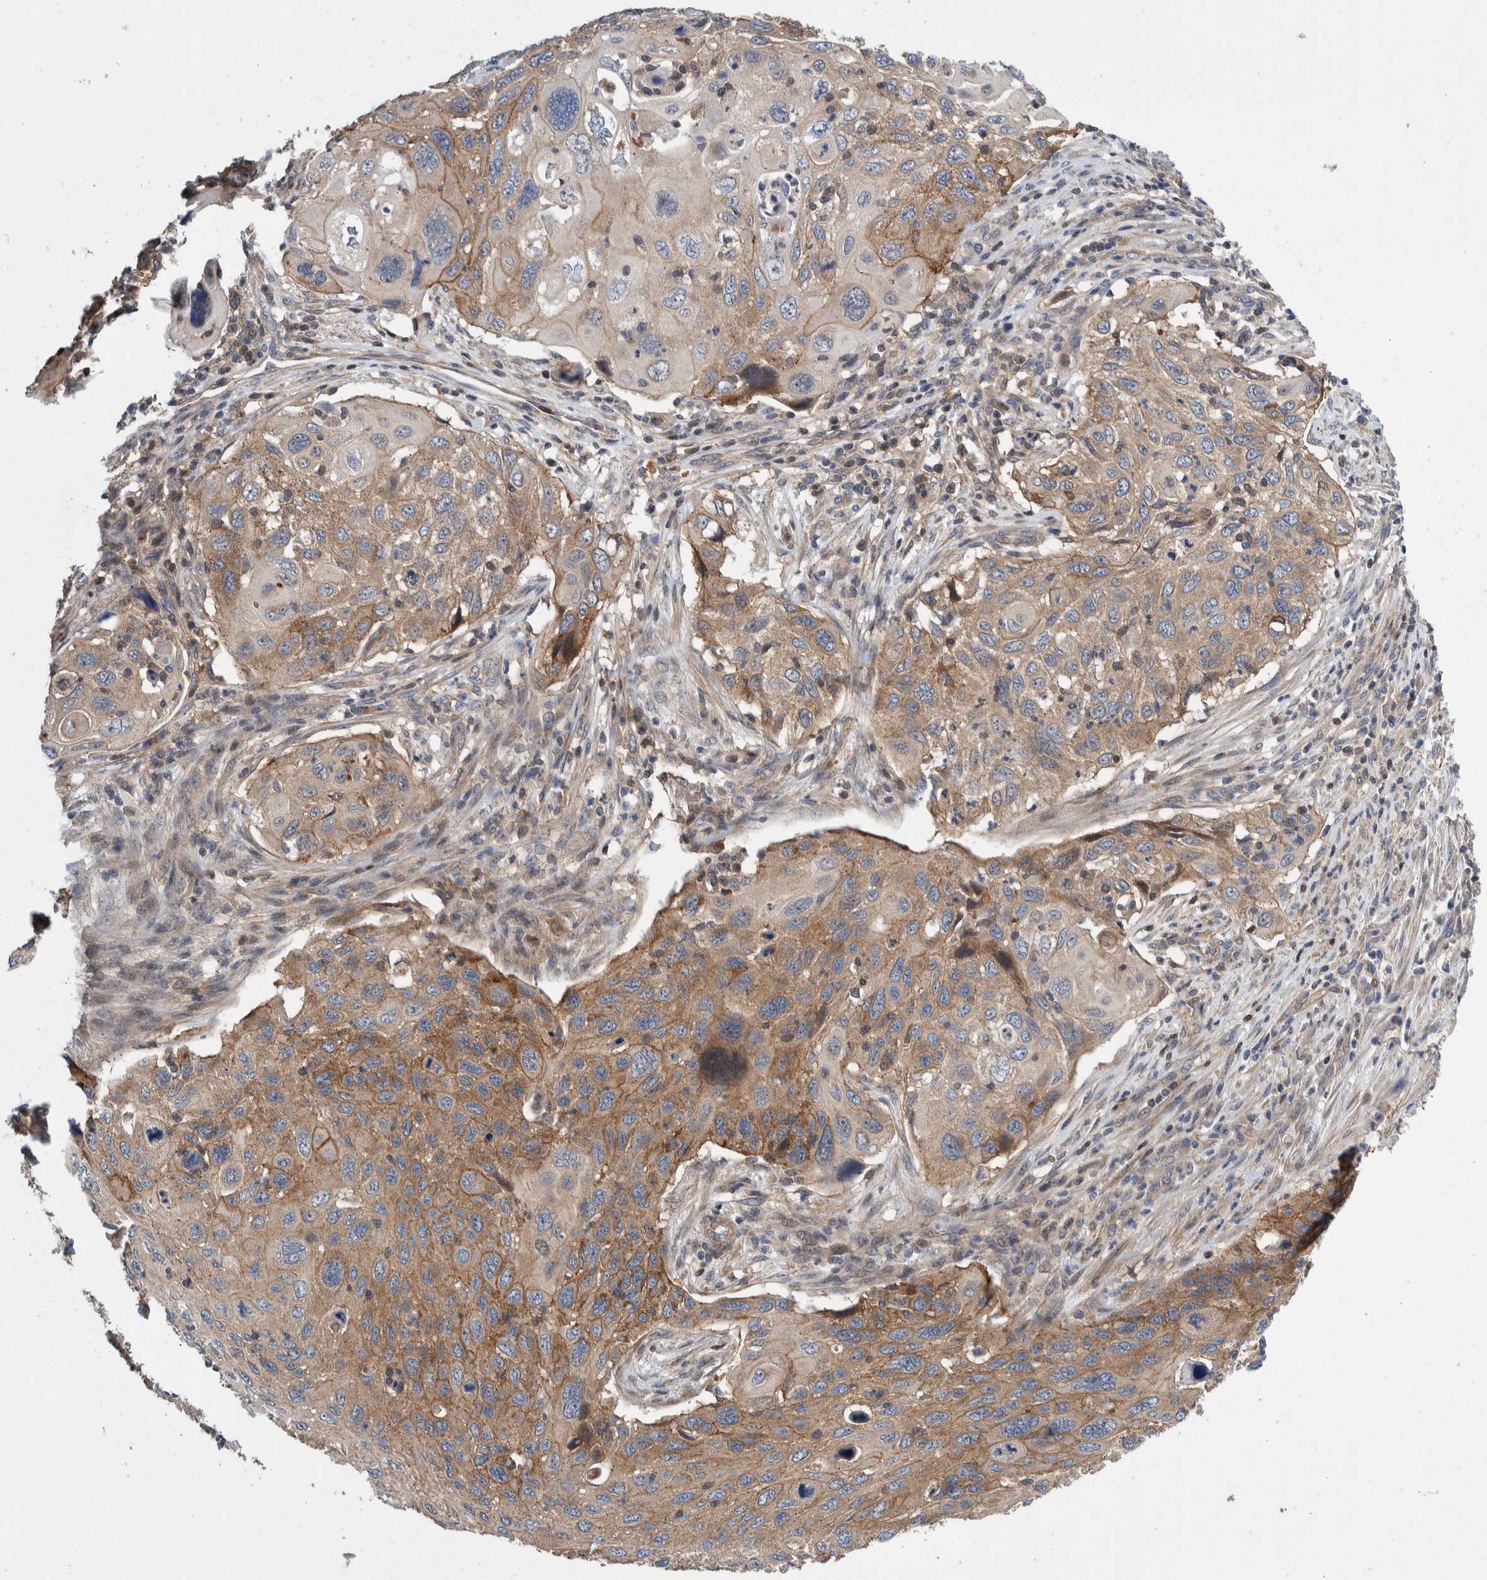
{"staining": {"intensity": "moderate", "quantity": ">75%", "location": "cytoplasmic/membranous"}, "tissue": "cervical cancer", "cell_type": "Tumor cells", "image_type": "cancer", "snomed": [{"axis": "morphology", "description": "Squamous cell carcinoma, NOS"}, {"axis": "topography", "description": "Cervix"}], "caption": "Human squamous cell carcinoma (cervical) stained for a protein (brown) exhibits moderate cytoplasmic/membranous positive staining in approximately >75% of tumor cells.", "gene": "PIK3R6", "patient": {"sex": "female", "age": 70}}